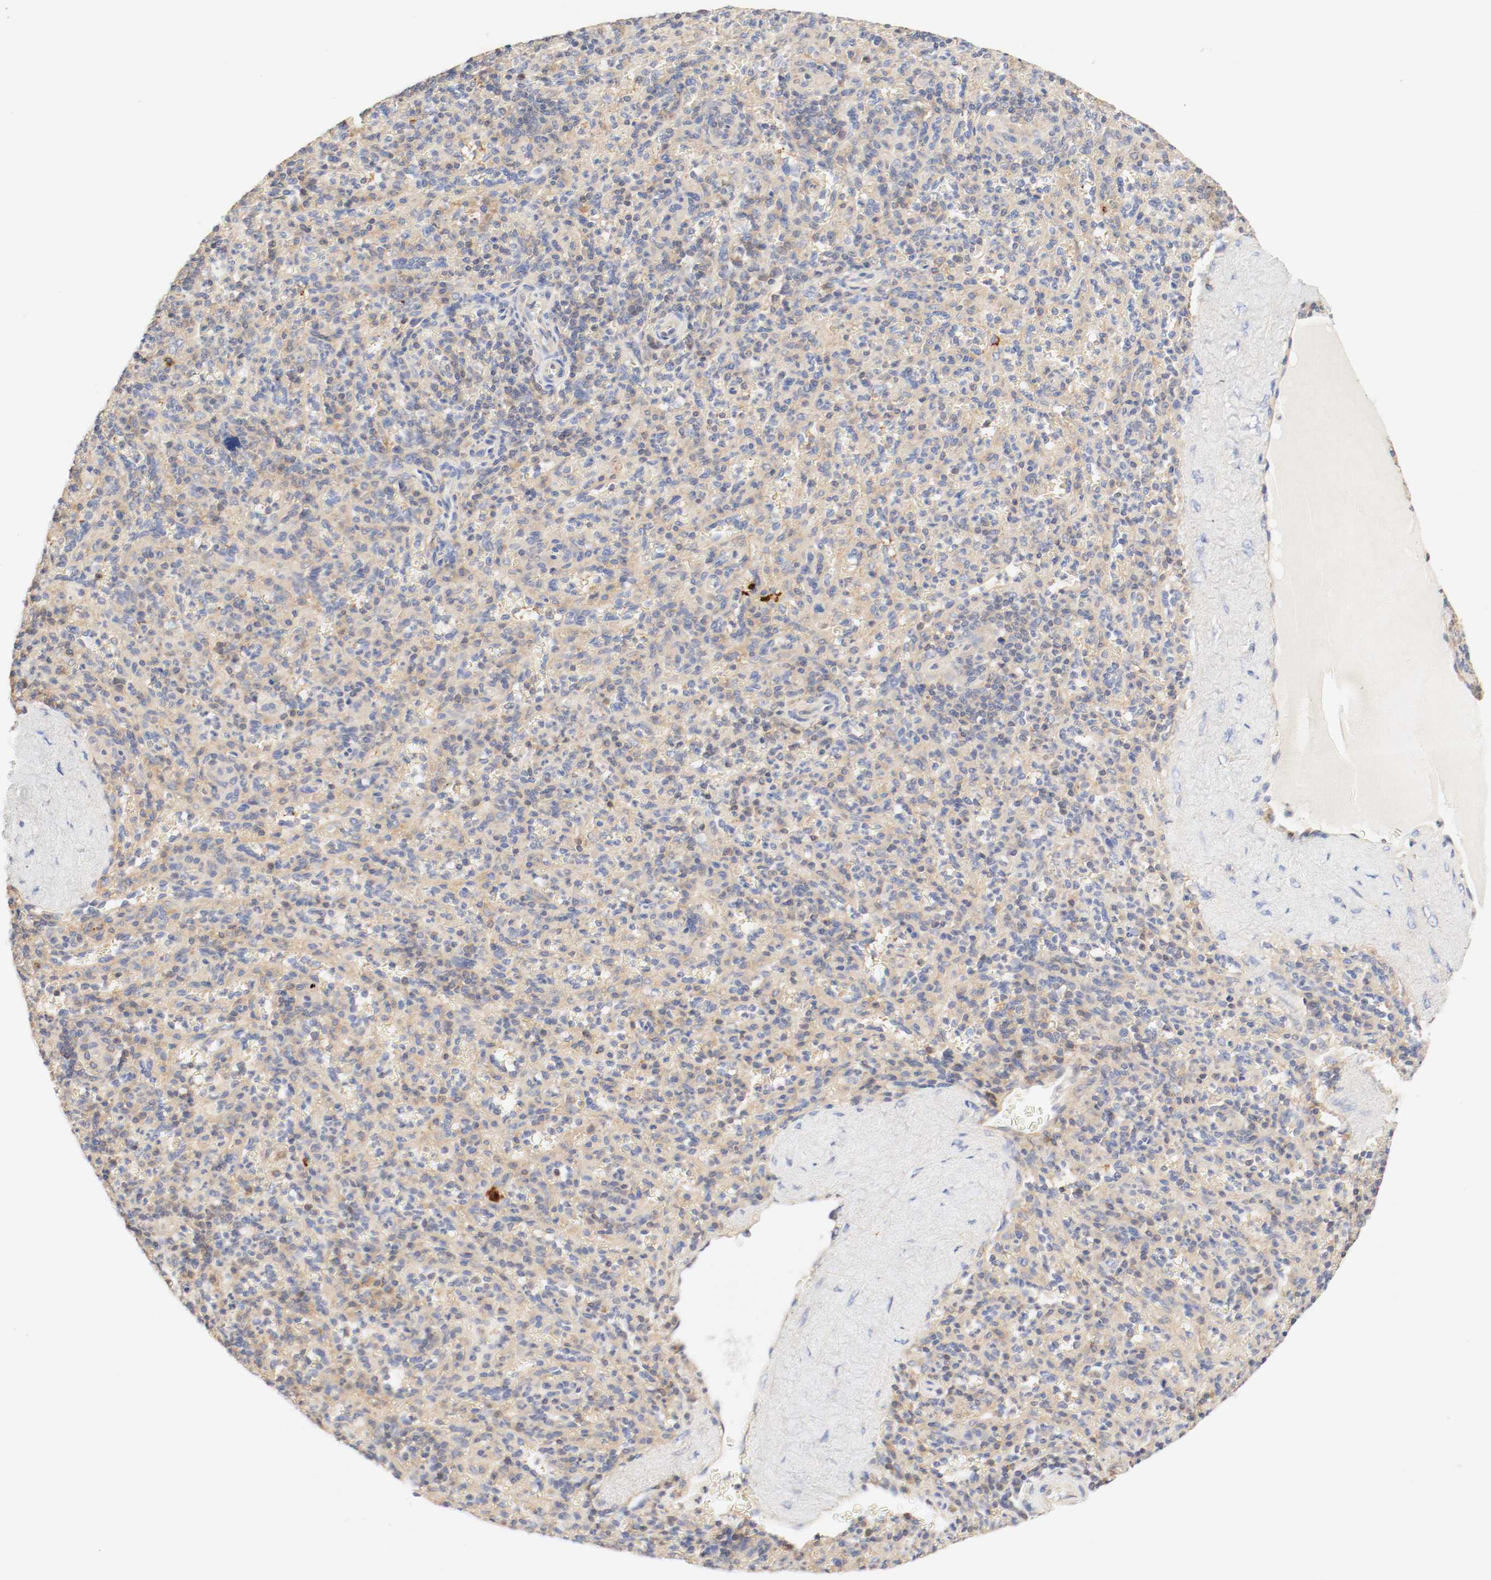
{"staining": {"intensity": "moderate", "quantity": "25%-75%", "location": "cytoplasmic/membranous"}, "tissue": "spleen", "cell_type": "Cells in red pulp", "image_type": "normal", "snomed": [{"axis": "morphology", "description": "Normal tissue, NOS"}, {"axis": "topography", "description": "Spleen"}], "caption": "A medium amount of moderate cytoplasmic/membranous staining is identified in approximately 25%-75% of cells in red pulp in benign spleen. Using DAB (3,3'-diaminobenzidine) (brown) and hematoxylin (blue) stains, captured at high magnification using brightfield microscopy.", "gene": "GIT1", "patient": {"sex": "male", "age": 36}}